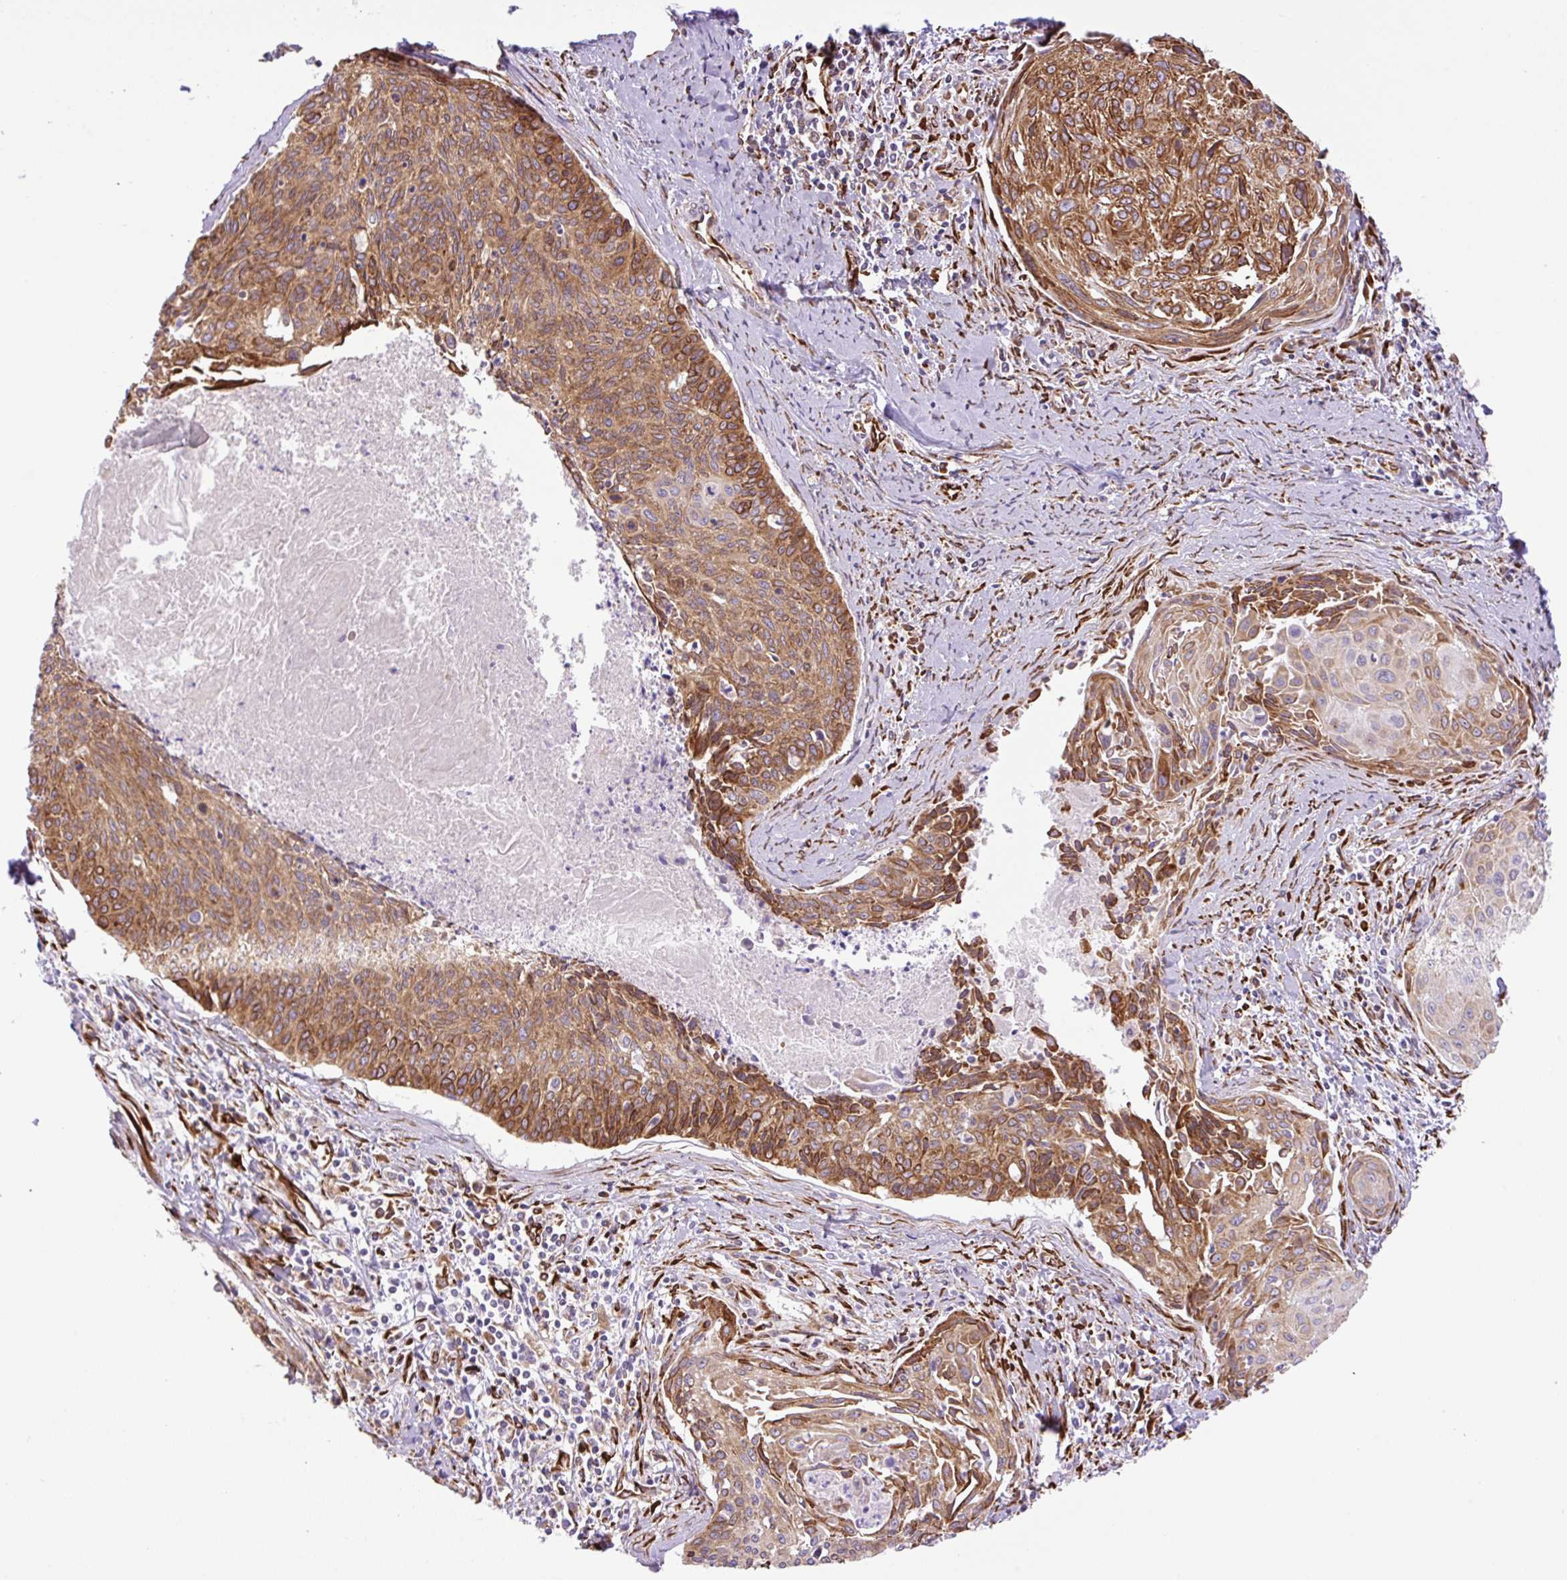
{"staining": {"intensity": "moderate", "quantity": ">75%", "location": "cytoplasmic/membranous"}, "tissue": "cervical cancer", "cell_type": "Tumor cells", "image_type": "cancer", "snomed": [{"axis": "morphology", "description": "Squamous cell carcinoma, NOS"}, {"axis": "topography", "description": "Cervix"}], "caption": "DAB immunohistochemical staining of human squamous cell carcinoma (cervical) displays moderate cytoplasmic/membranous protein expression in approximately >75% of tumor cells.", "gene": "RAB30", "patient": {"sex": "female", "age": 55}}